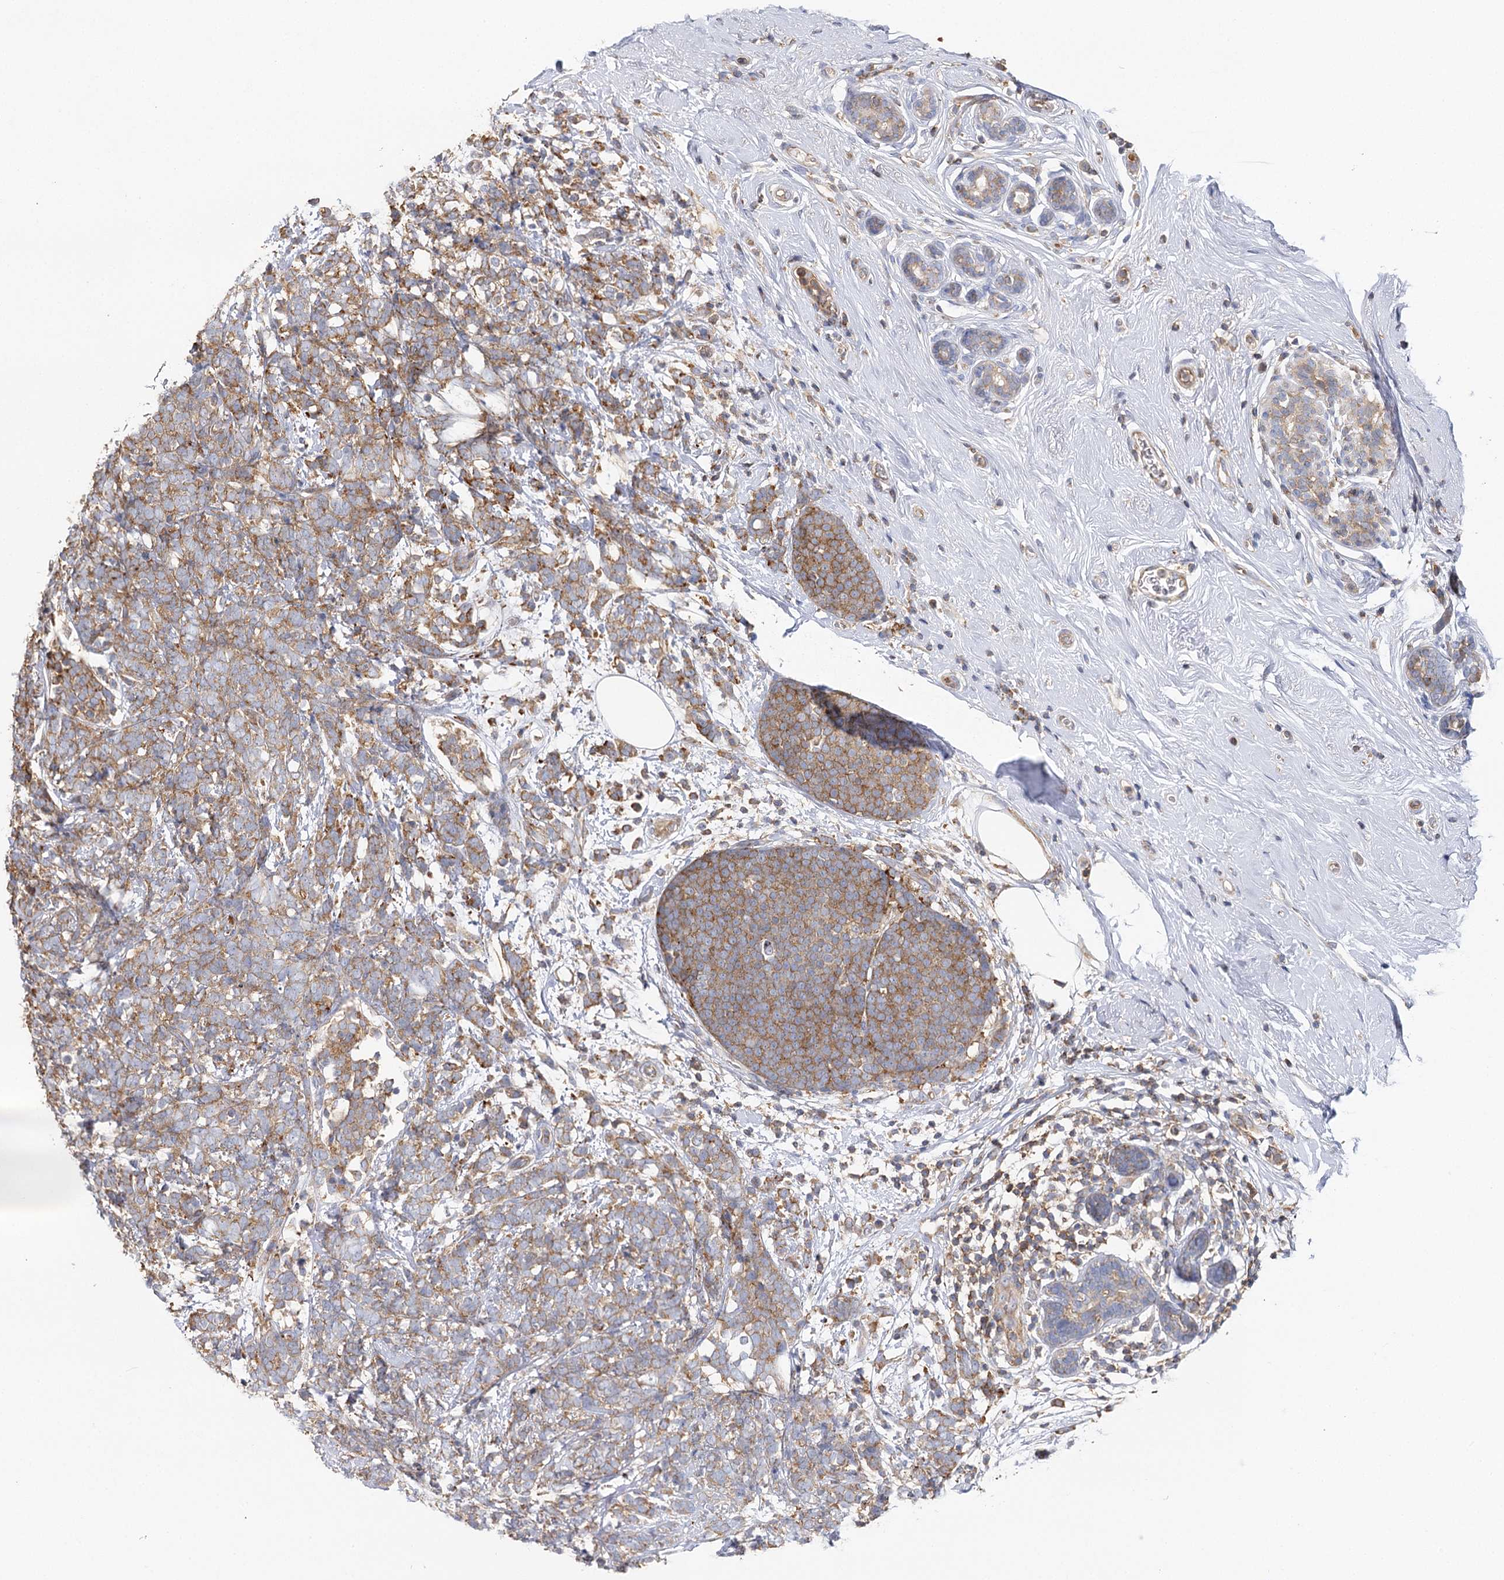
{"staining": {"intensity": "moderate", "quantity": "25%-75%", "location": "cytoplasmic/membranous"}, "tissue": "breast cancer", "cell_type": "Tumor cells", "image_type": "cancer", "snomed": [{"axis": "morphology", "description": "Lobular carcinoma"}, {"axis": "topography", "description": "Breast"}], "caption": "Immunohistochemical staining of human breast cancer displays medium levels of moderate cytoplasmic/membranous staining in approximately 25%-75% of tumor cells. (DAB IHC with brightfield microscopy, high magnification).", "gene": "SEC24B", "patient": {"sex": "female", "age": 58}}